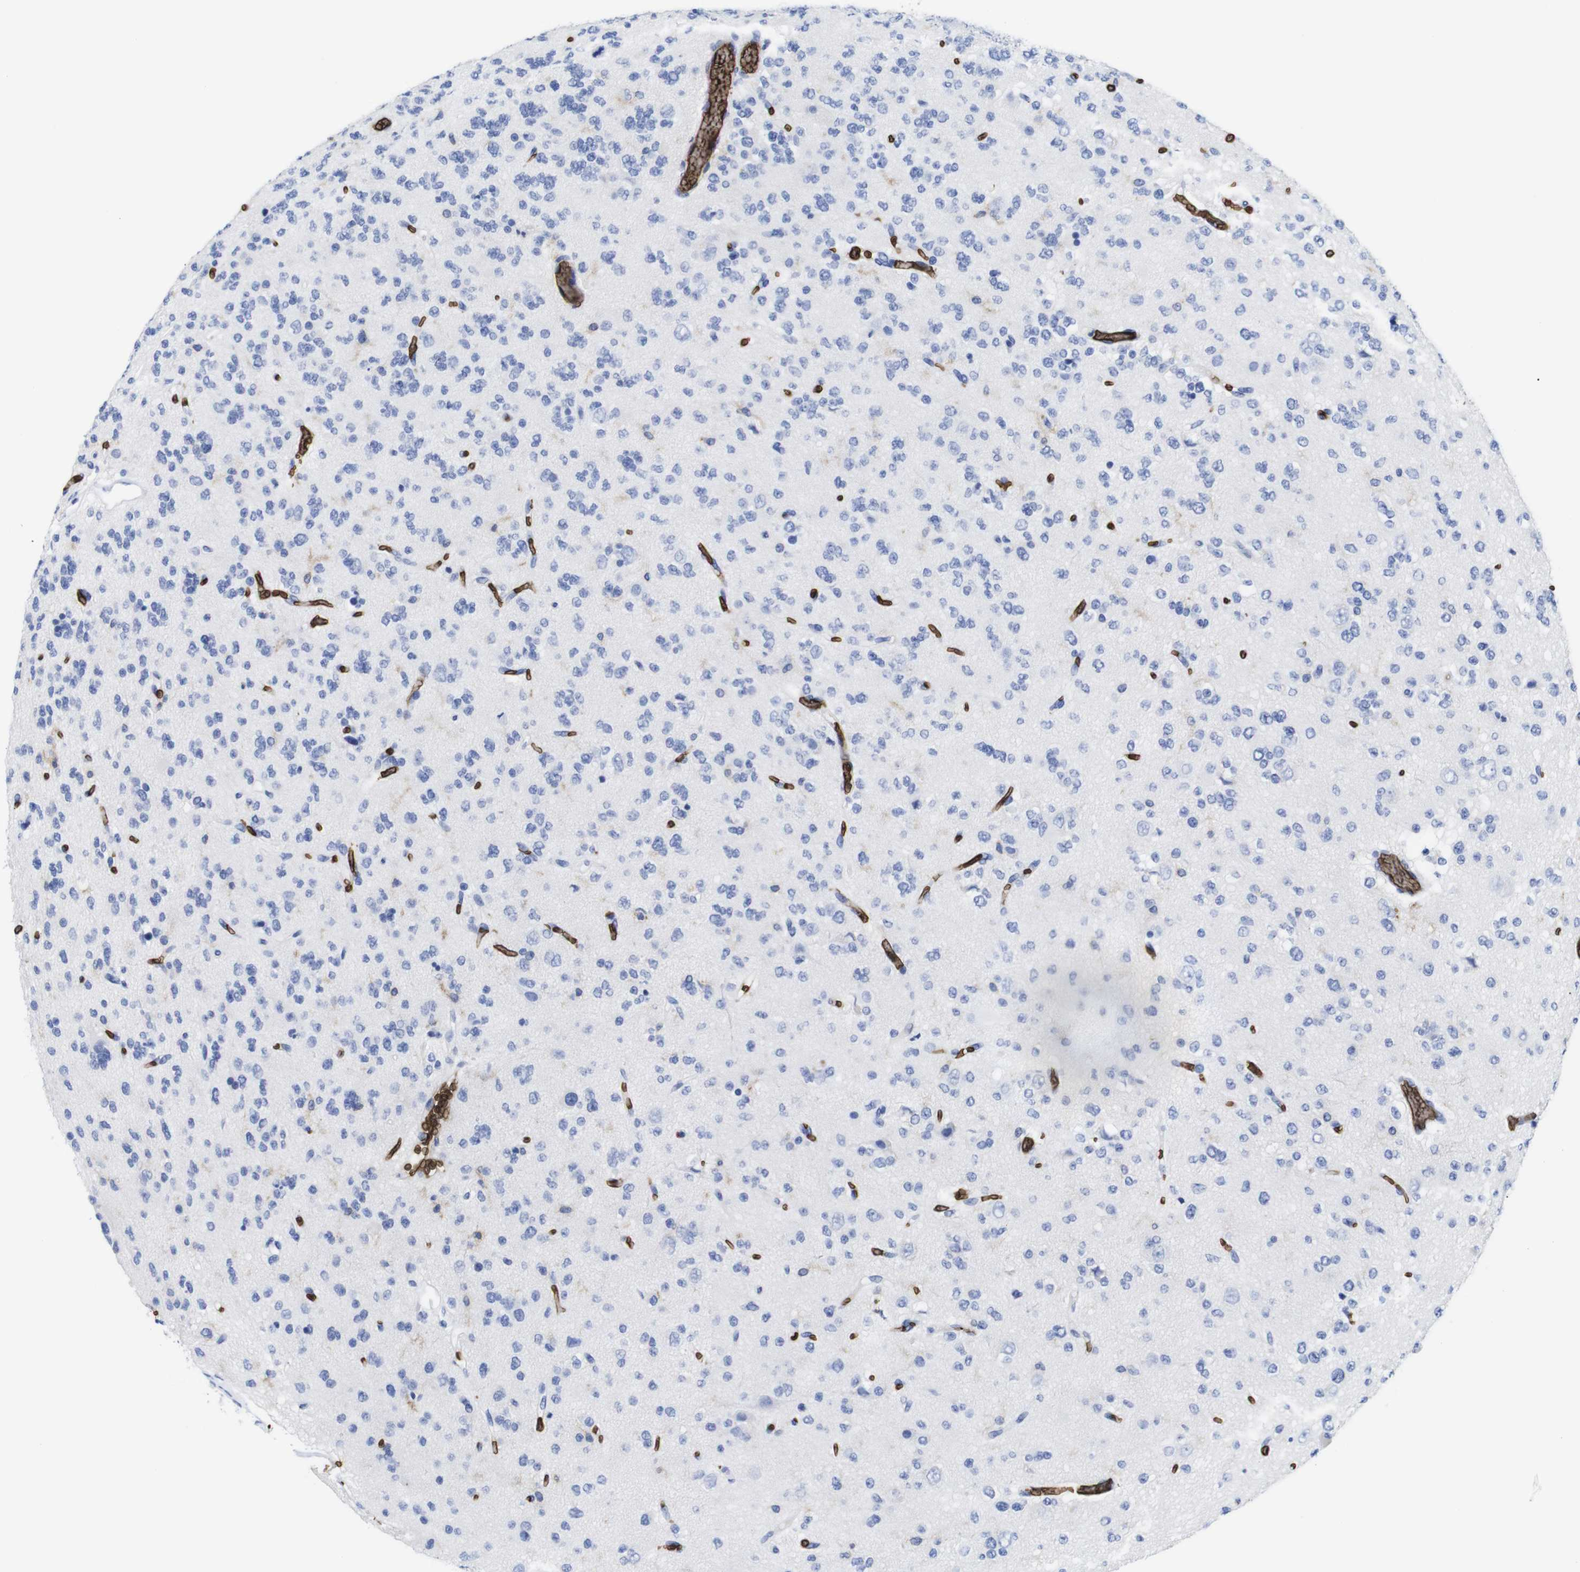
{"staining": {"intensity": "negative", "quantity": "none", "location": "none"}, "tissue": "glioma", "cell_type": "Tumor cells", "image_type": "cancer", "snomed": [{"axis": "morphology", "description": "Glioma, malignant, Low grade"}, {"axis": "topography", "description": "Brain"}], "caption": "Human malignant glioma (low-grade) stained for a protein using immunohistochemistry (IHC) reveals no staining in tumor cells.", "gene": "S1PR2", "patient": {"sex": "male", "age": 38}}